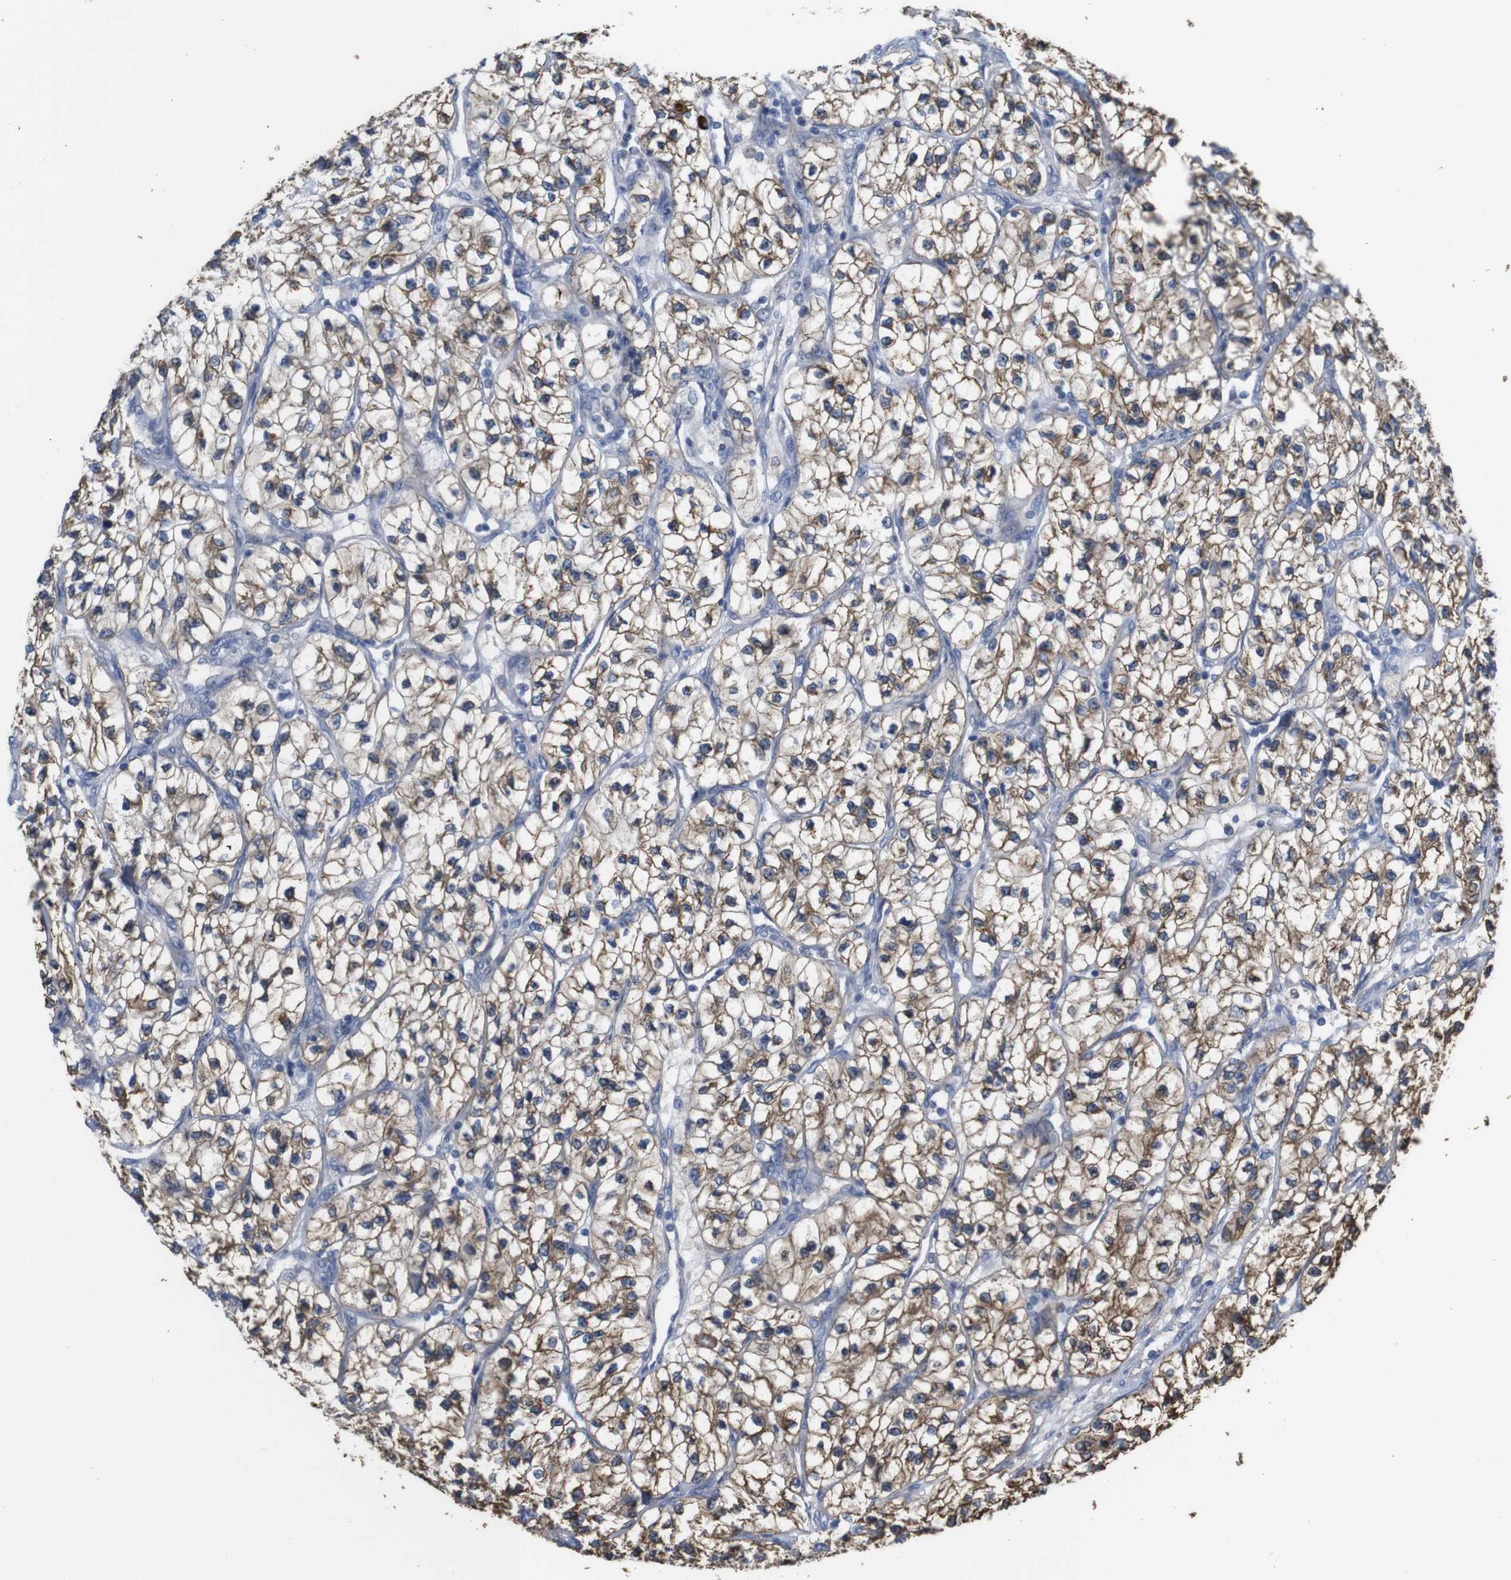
{"staining": {"intensity": "moderate", "quantity": ">75%", "location": "cytoplasmic/membranous"}, "tissue": "renal cancer", "cell_type": "Tumor cells", "image_type": "cancer", "snomed": [{"axis": "morphology", "description": "Adenocarcinoma, NOS"}, {"axis": "topography", "description": "Kidney"}], "caption": "Protein staining of adenocarcinoma (renal) tissue demonstrates moderate cytoplasmic/membranous staining in about >75% of tumor cells.", "gene": "PTPRR", "patient": {"sex": "female", "age": 57}}